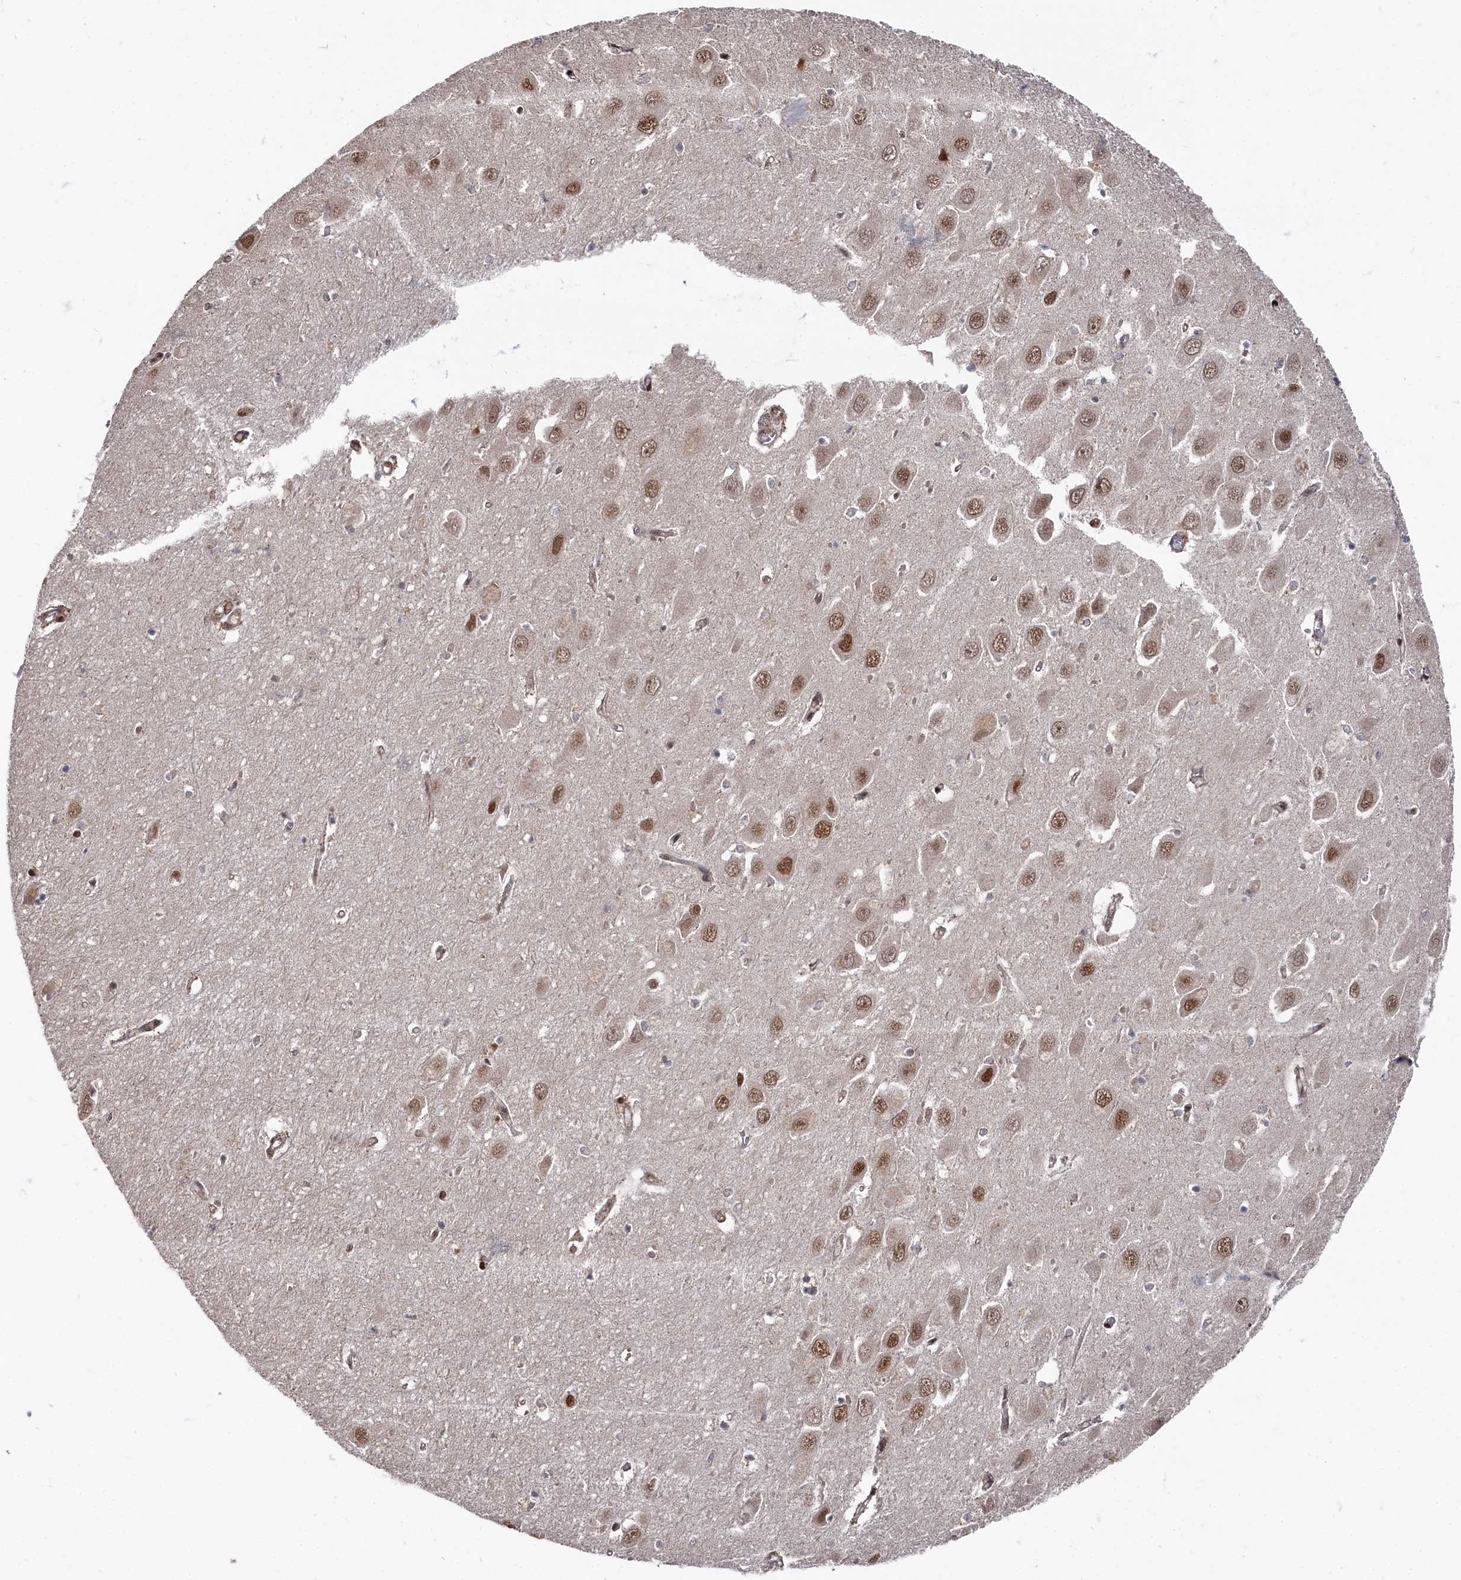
{"staining": {"intensity": "moderate", "quantity": "<25%", "location": "cytoplasmic/membranous"}, "tissue": "hippocampus", "cell_type": "Glial cells", "image_type": "normal", "snomed": [{"axis": "morphology", "description": "Normal tissue, NOS"}, {"axis": "topography", "description": "Hippocampus"}], "caption": "Protein expression analysis of normal hippocampus exhibits moderate cytoplasmic/membranous expression in about <25% of glial cells.", "gene": "BUB3", "patient": {"sex": "female", "age": 64}}